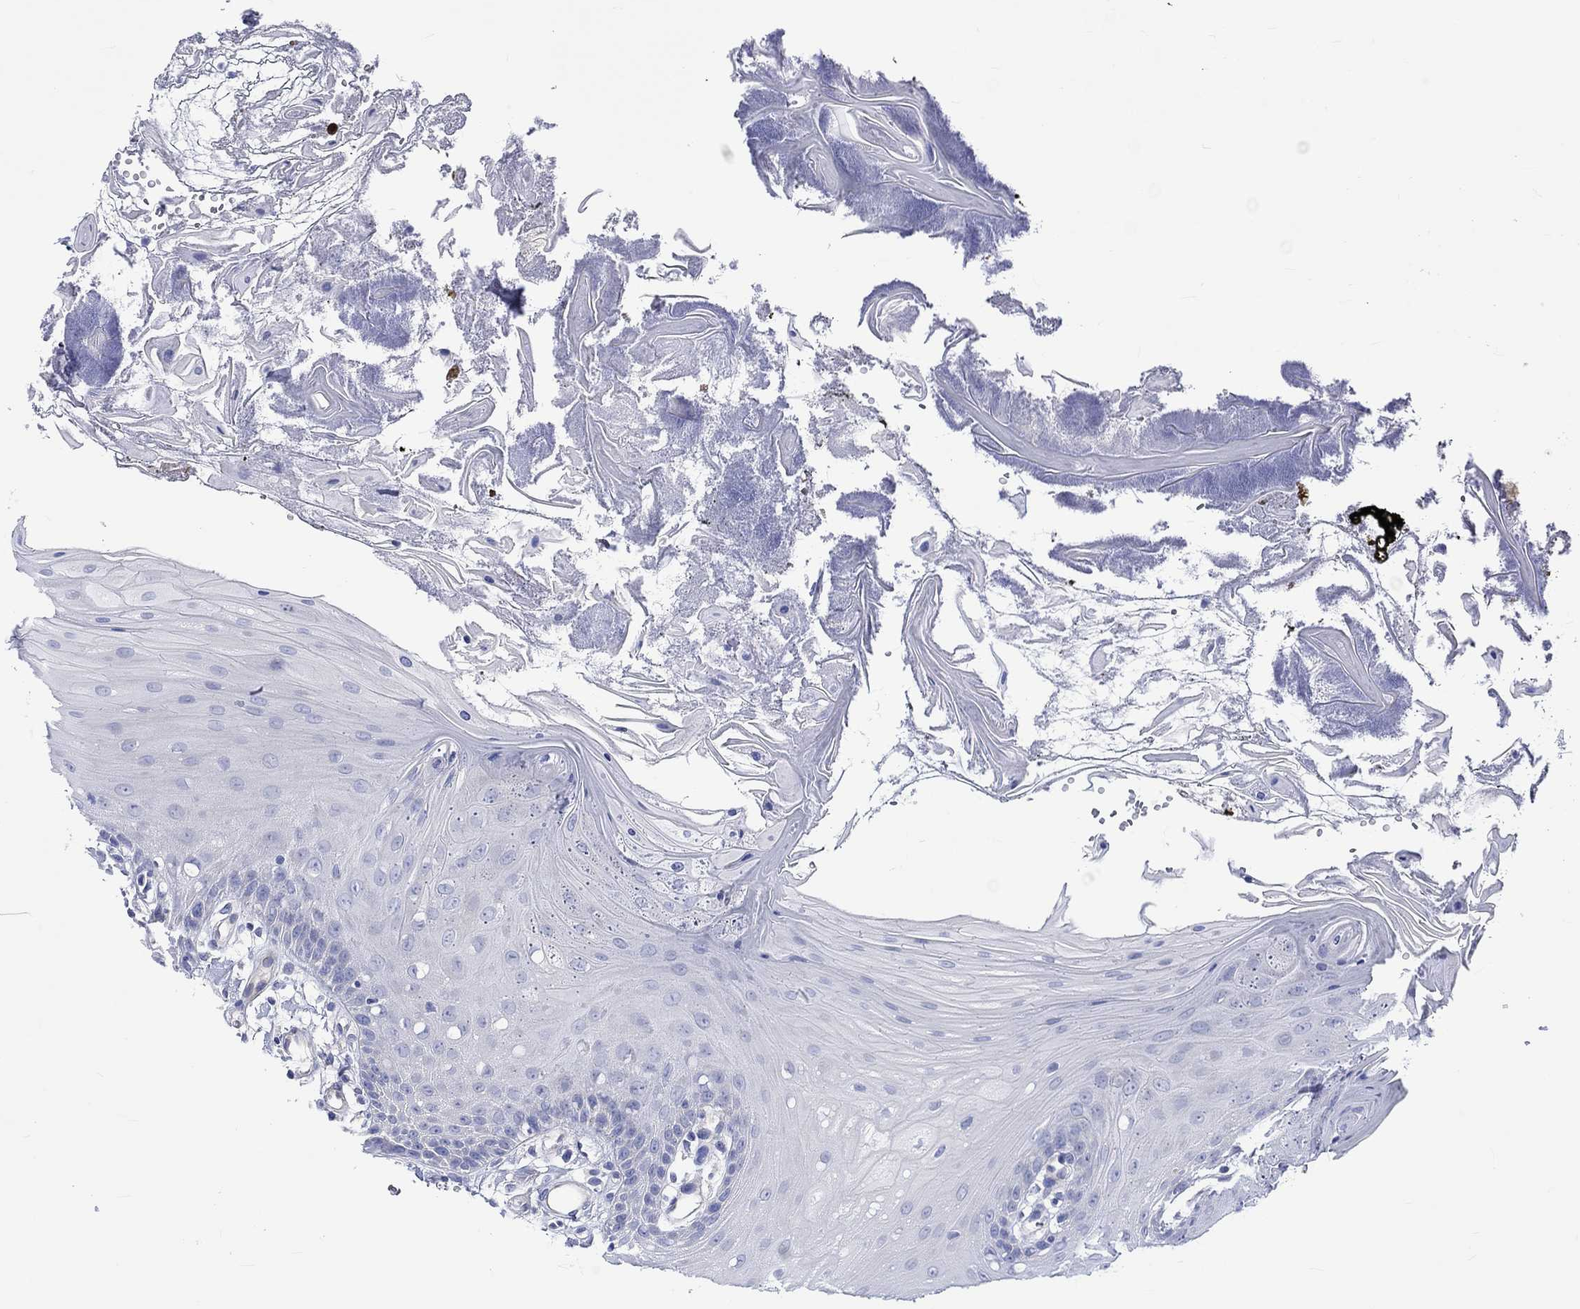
{"staining": {"intensity": "negative", "quantity": "none", "location": "none"}, "tissue": "oral mucosa", "cell_type": "Squamous epithelial cells", "image_type": "normal", "snomed": [{"axis": "morphology", "description": "Normal tissue, NOS"}, {"axis": "morphology", "description": "Squamous cell carcinoma, NOS"}, {"axis": "topography", "description": "Oral tissue"}, {"axis": "topography", "description": "Head-Neck"}], "caption": "The immunohistochemistry histopathology image has no significant positivity in squamous epithelial cells of oral mucosa.", "gene": "HARBI1", "patient": {"sex": "male", "age": 69}}